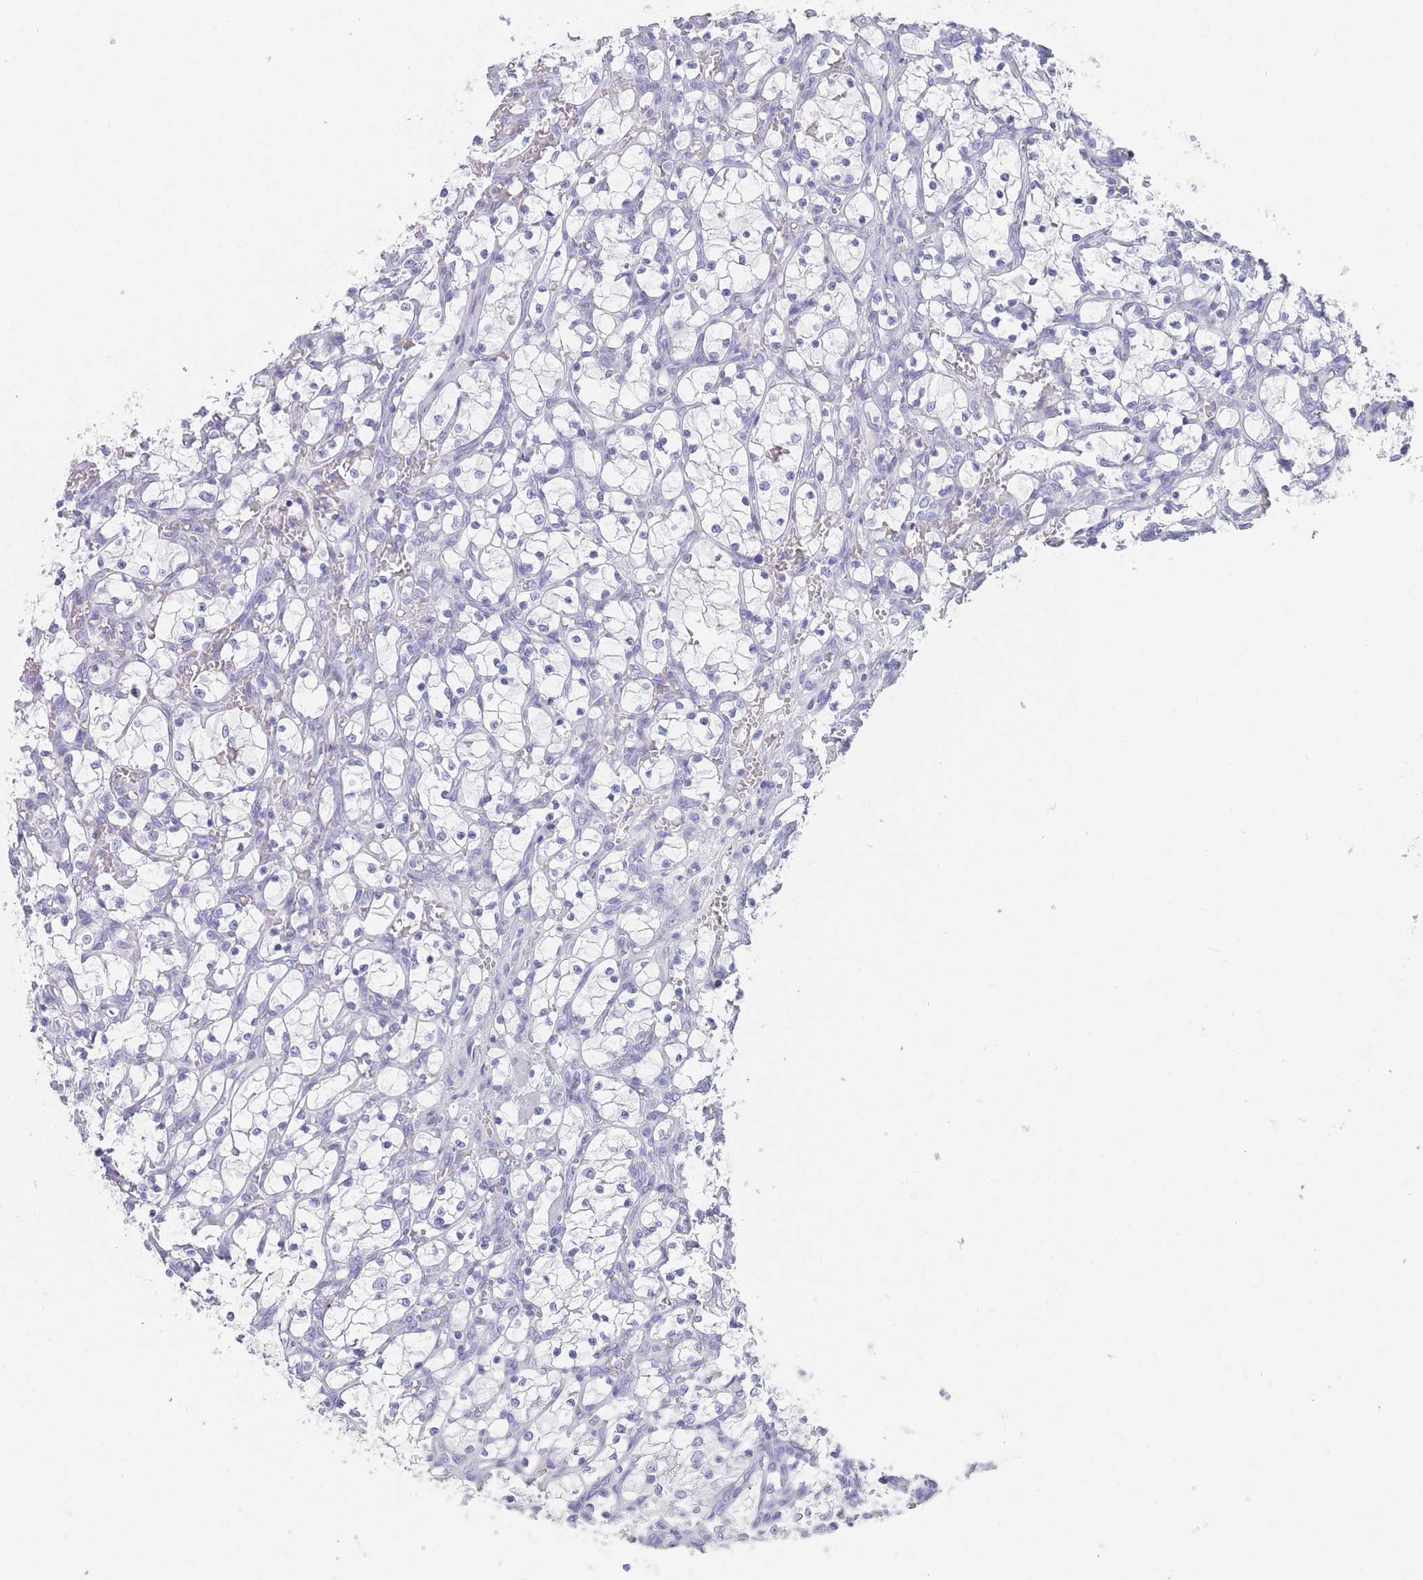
{"staining": {"intensity": "negative", "quantity": "none", "location": "none"}, "tissue": "renal cancer", "cell_type": "Tumor cells", "image_type": "cancer", "snomed": [{"axis": "morphology", "description": "Adenocarcinoma, NOS"}, {"axis": "topography", "description": "Kidney"}], "caption": "Immunohistochemical staining of renal adenocarcinoma displays no significant staining in tumor cells.", "gene": "RAB2B", "patient": {"sex": "female", "age": 69}}